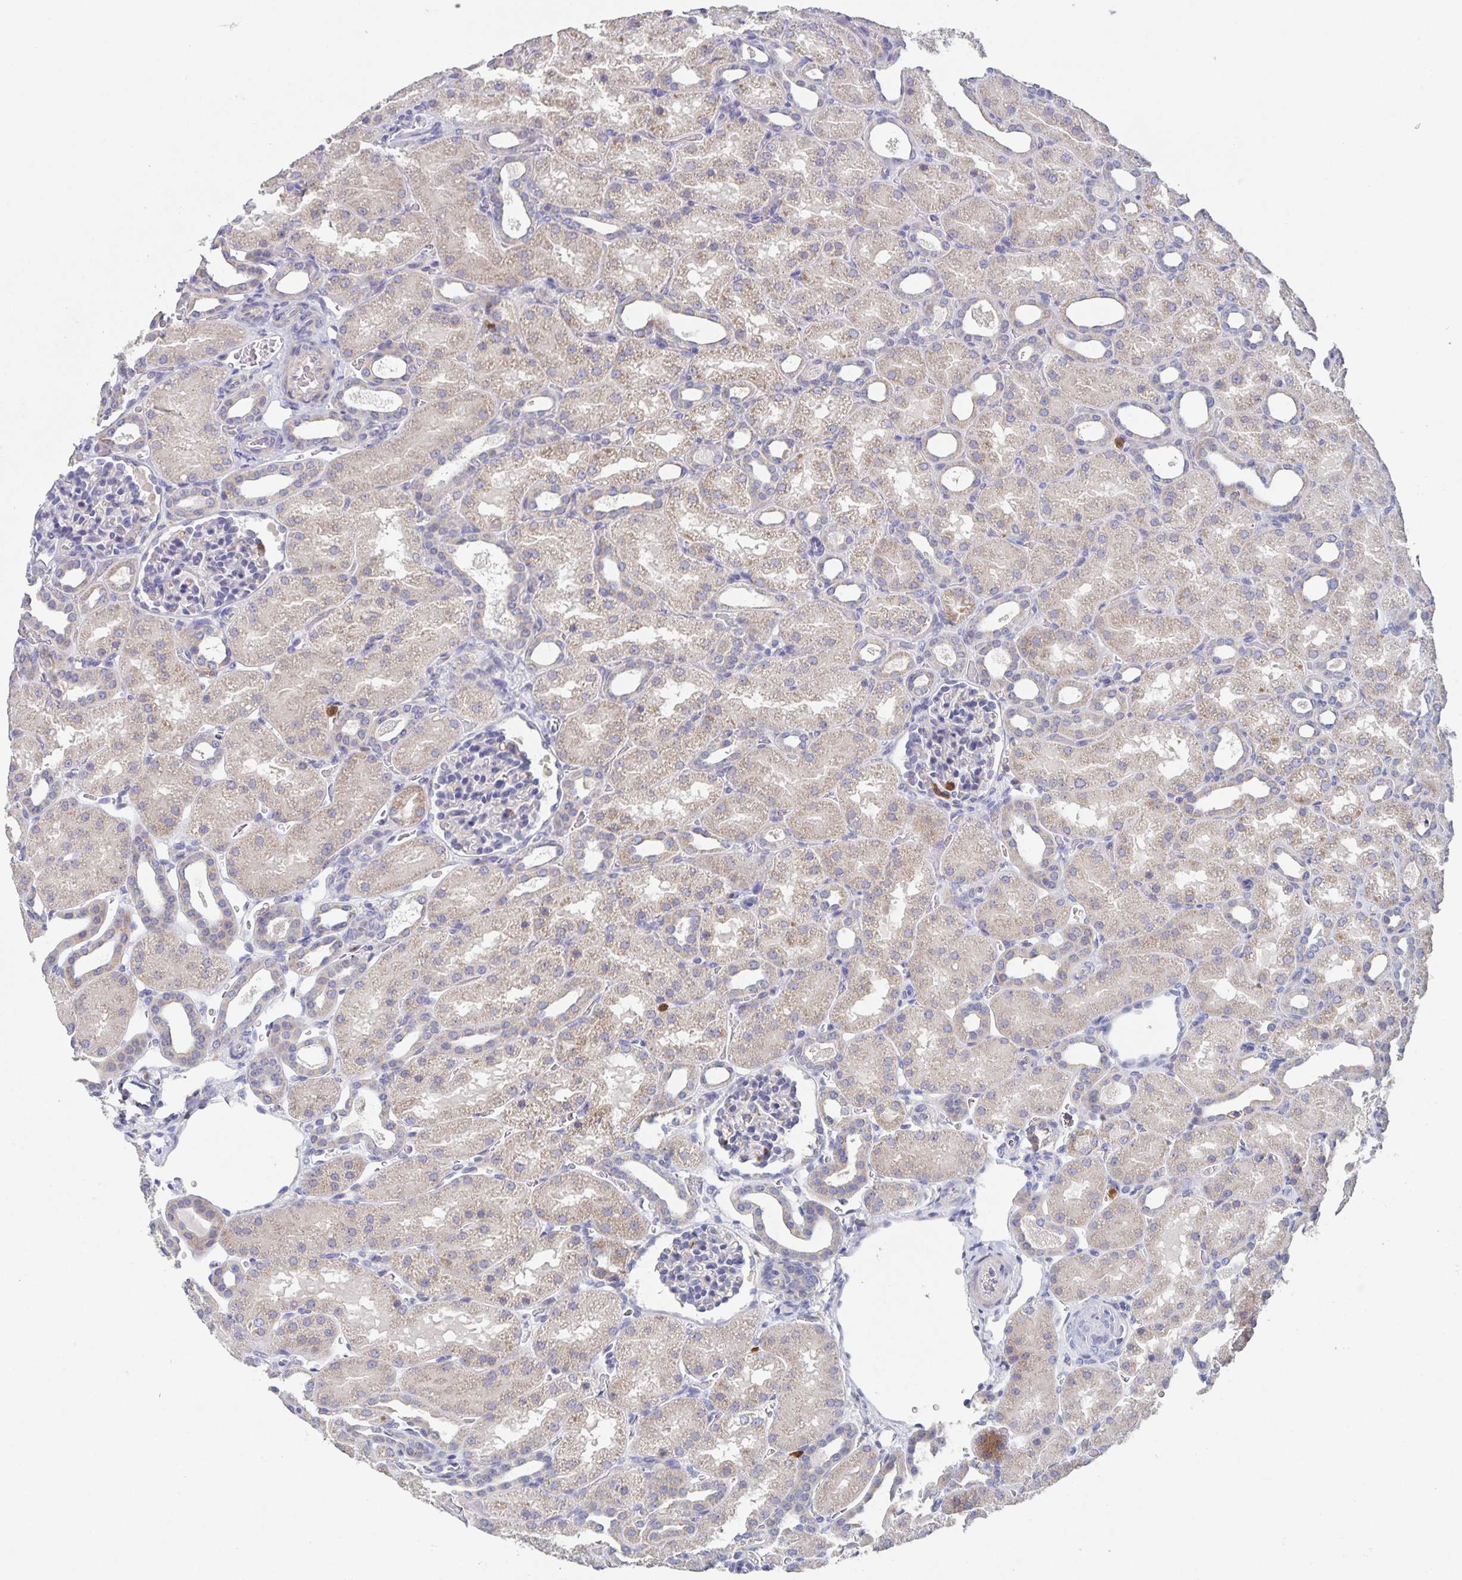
{"staining": {"intensity": "negative", "quantity": "none", "location": "none"}, "tissue": "kidney", "cell_type": "Cells in glomeruli", "image_type": "normal", "snomed": [{"axis": "morphology", "description": "Normal tissue, NOS"}, {"axis": "topography", "description": "Kidney"}], "caption": "Cells in glomeruli show no significant expression in normal kidney. Brightfield microscopy of IHC stained with DAB (brown) and hematoxylin (blue), captured at high magnification.", "gene": "CDC42BPG", "patient": {"sex": "male", "age": 2}}